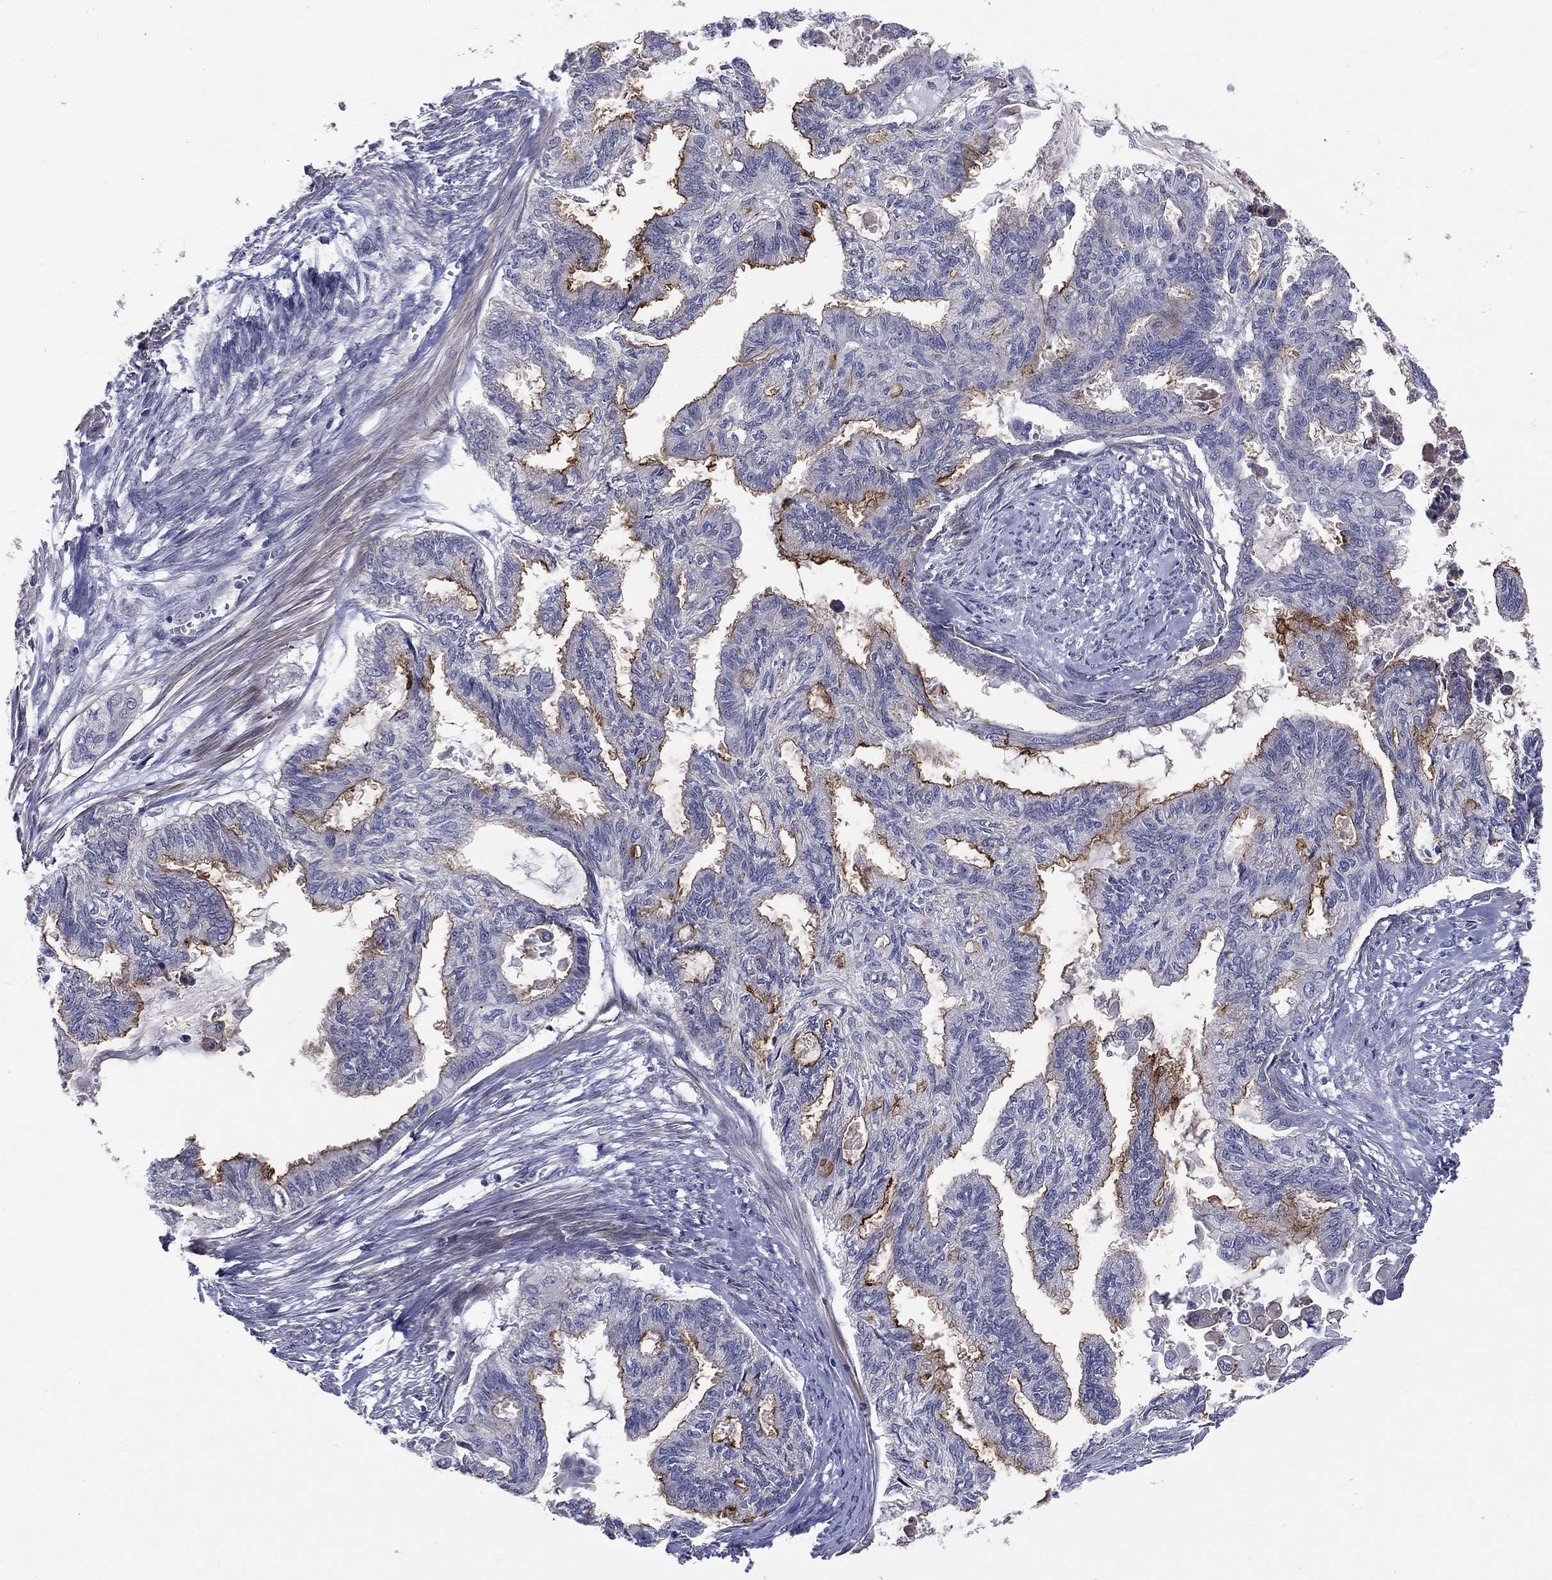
{"staining": {"intensity": "strong", "quantity": "<25%", "location": "cytoplasmic/membranous"}, "tissue": "endometrial cancer", "cell_type": "Tumor cells", "image_type": "cancer", "snomed": [{"axis": "morphology", "description": "Adenocarcinoma, NOS"}, {"axis": "topography", "description": "Endometrium"}], "caption": "Endometrial adenocarcinoma tissue reveals strong cytoplasmic/membranous expression in approximately <25% of tumor cells, visualized by immunohistochemistry. Ihc stains the protein of interest in brown and the nuclei are stained blue.", "gene": "SLC1A1", "patient": {"sex": "female", "age": 86}}